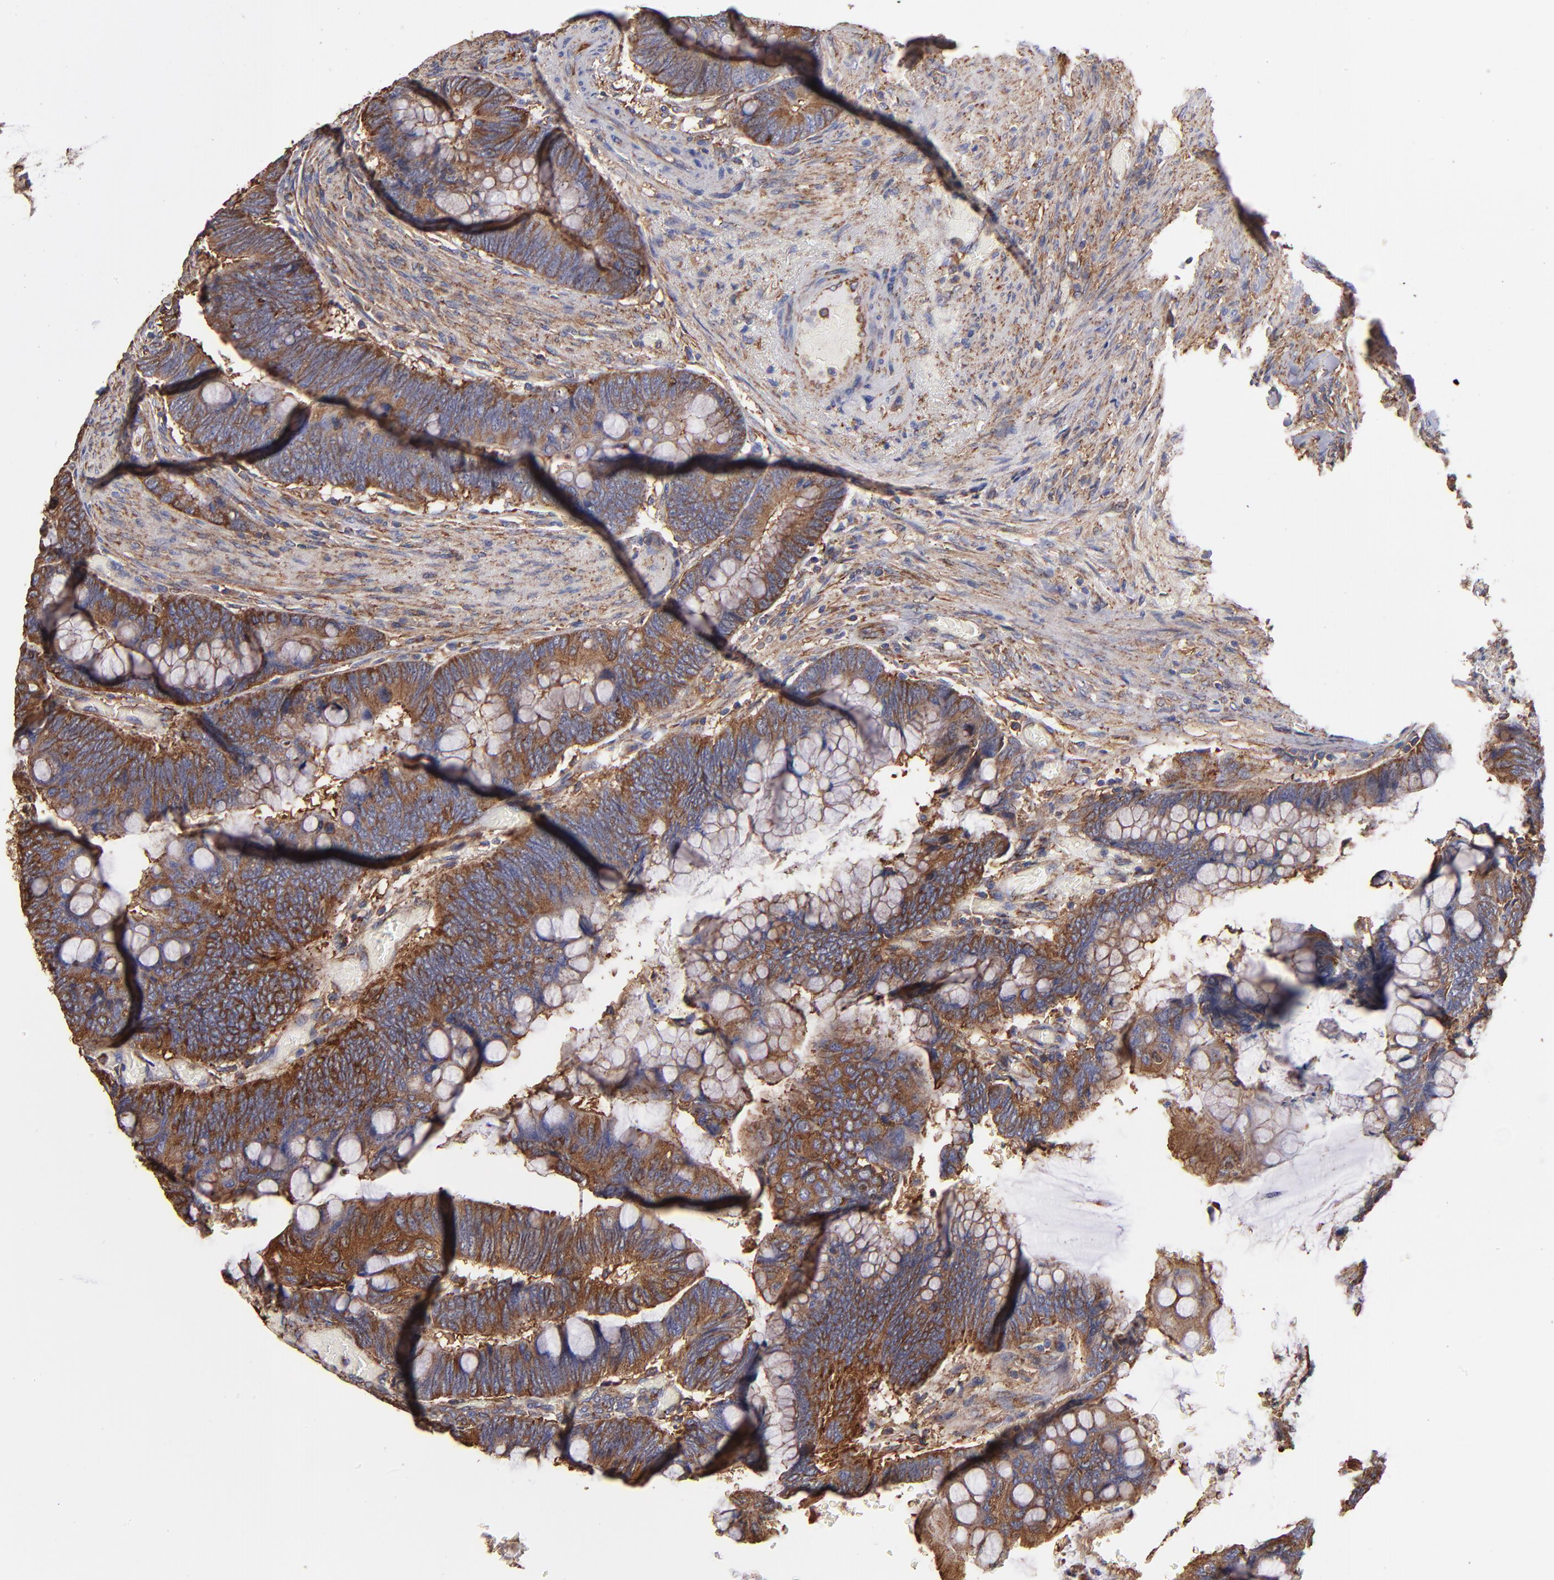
{"staining": {"intensity": "strong", "quantity": ">75%", "location": "cytoplasmic/membranous"}, "tissue": "colorectal cancer", "cell_type": "Tumor cells", "image_type": "cancer", "snomed": [{"axis": "morphology", "description": "Normal tissue, NOS"}, {"axis": "morphology", "description": "Adenocarcinoma, NOS"}, {"axis": "topography", "description": "Rectum"}], "caption": "Protein expression analysis of colorectal cancer reveals strong cytoplasmic/membranous expression in approximately >75% of tumor cells.", "gene": "MVP", "patient": {"sex": "male", "age": 92}}